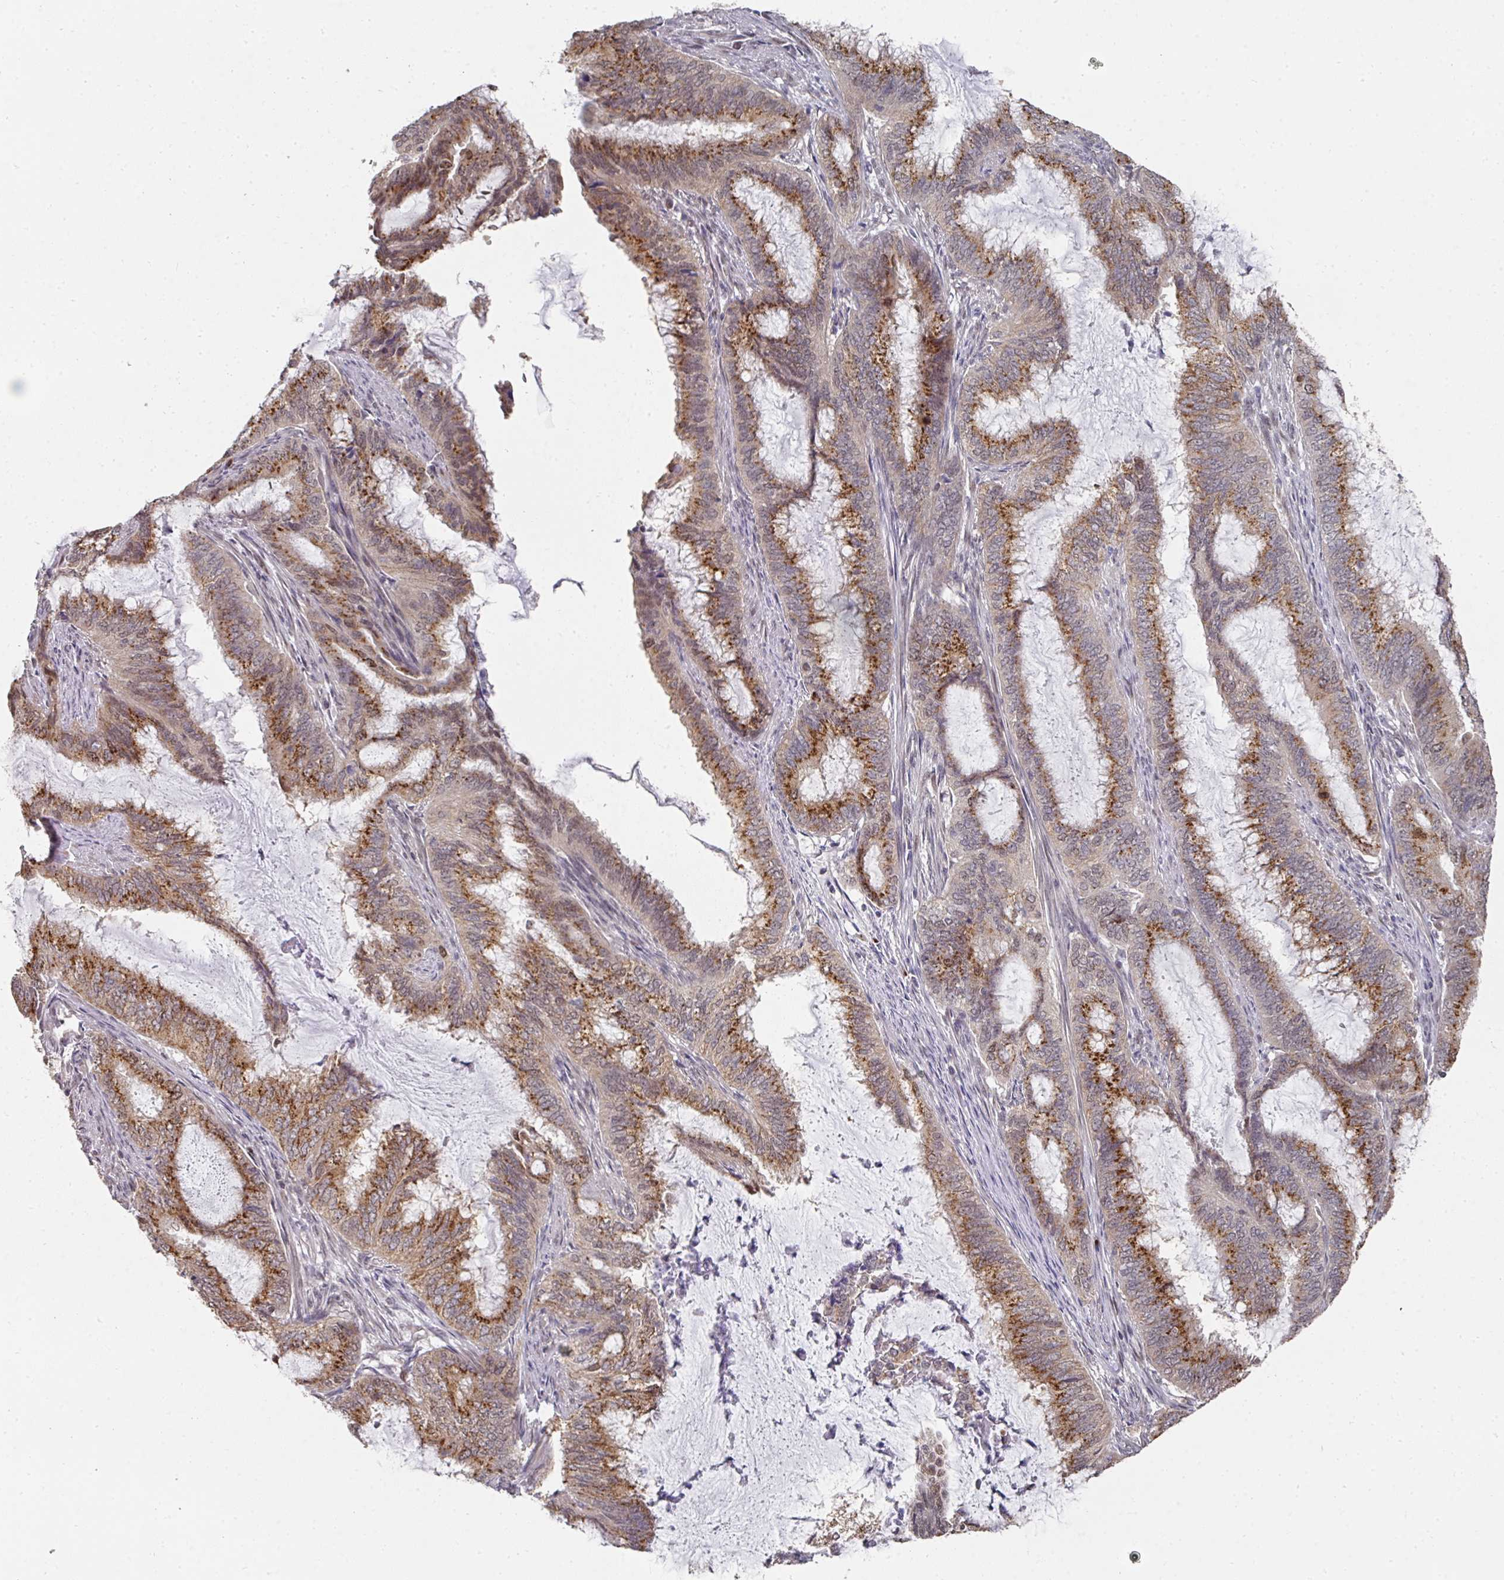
{"staining": {"intensity": "moderate", "quantity": ">75%", "location": "cytoplasmic/membranous"}, "tissue": "endometrial cancer", "cell_type": "Tumor cells", "image_type": "cancer", "snomed": [{"axis": "morphology", "description": "Adenocarcinoma, NOS"}, {"axis": "topography", "description": "Endometrium"}], "caption": "Endometrial cancer (adenocarcinoma) stained with a brown dye exhibits moderate cytoplasmic/membranous positive staining in about >75% of tumor cells.", "gene": "C18orf25", "patient": {"sex": "female", "age": 51}}